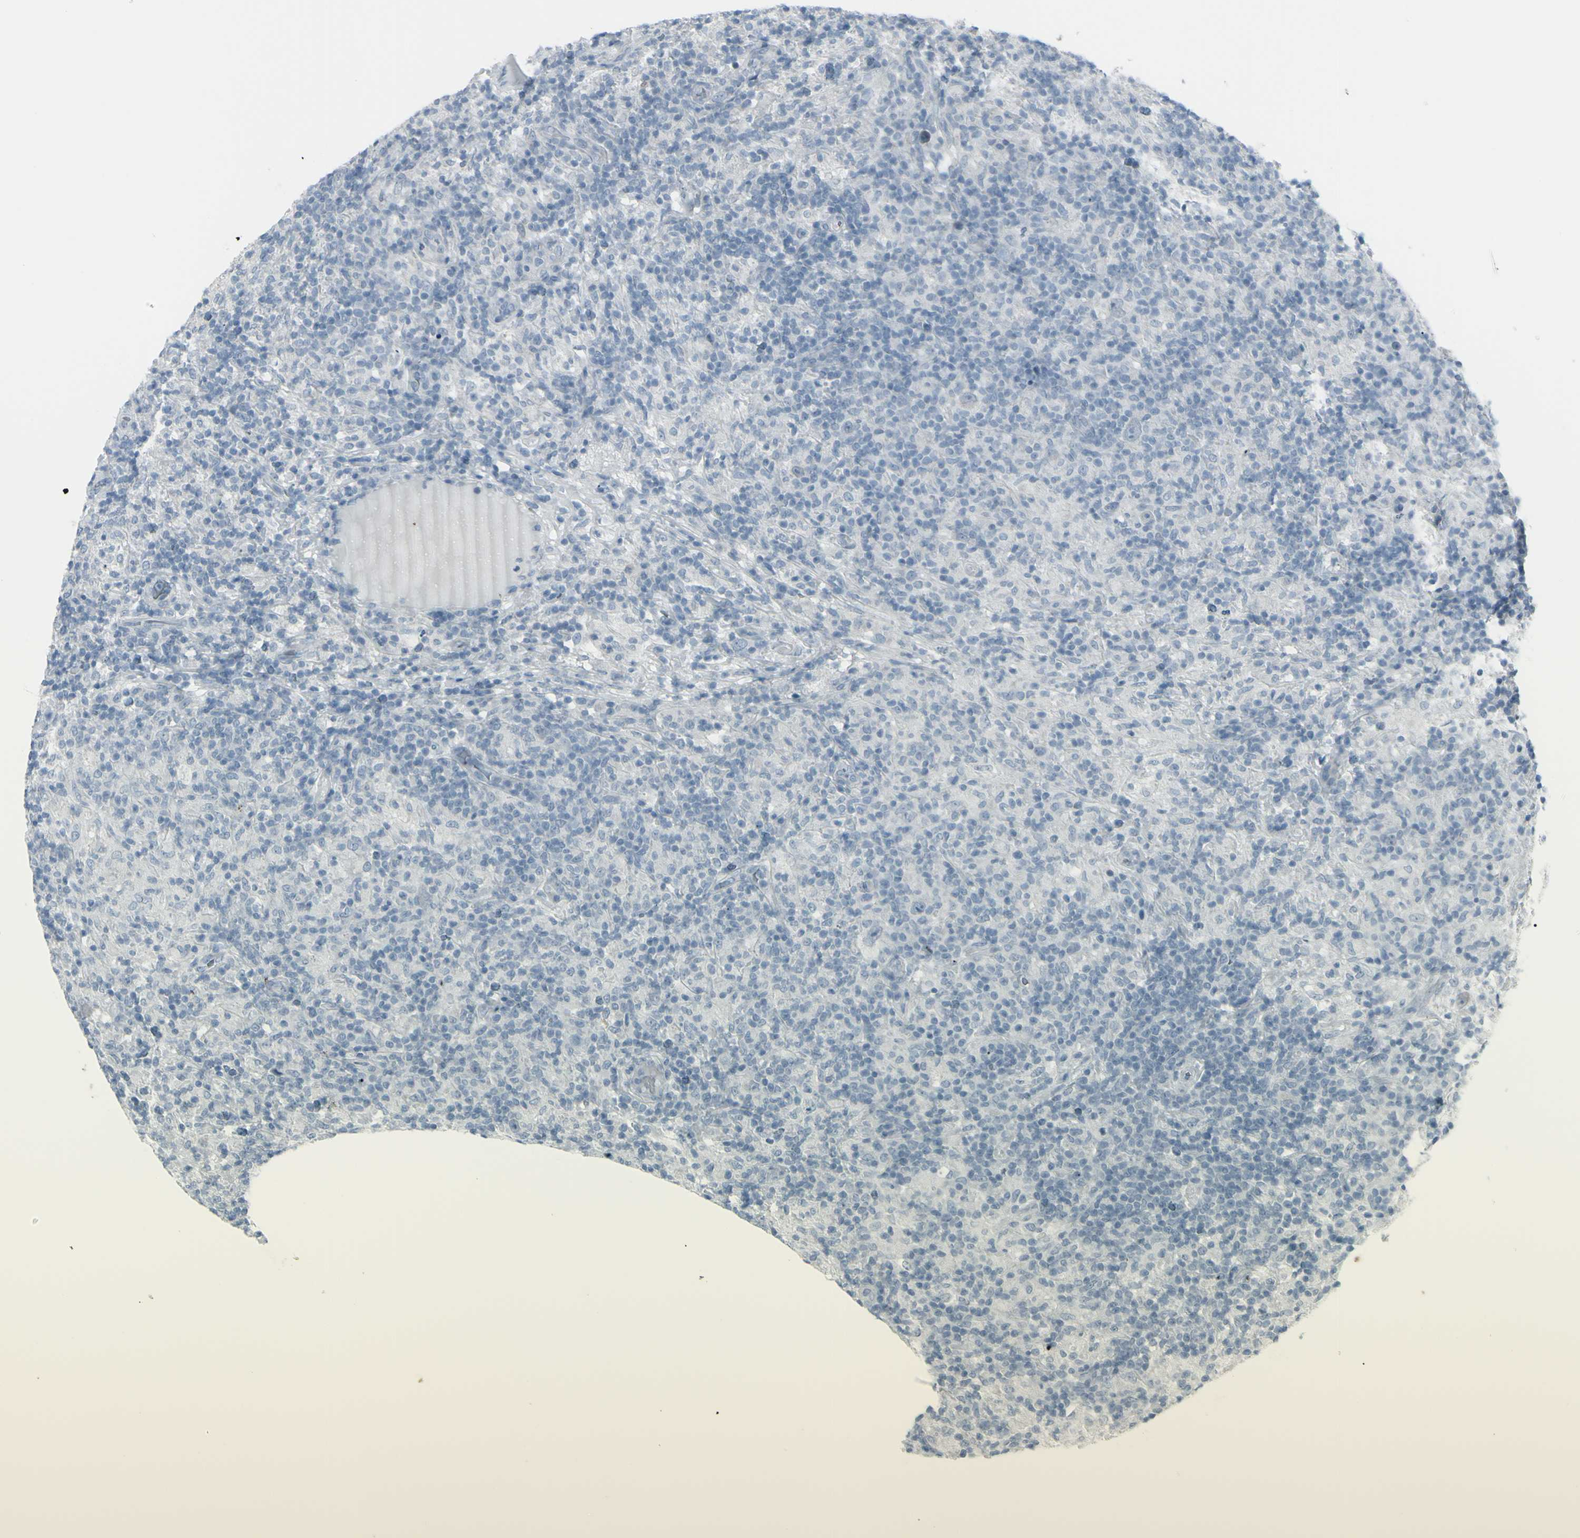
{"staining": {"intensity": "negative", "quantity": "none", "location": "none"}, "tissue": "lymphoma", "cell_type": "Tumor cells", "image_type": "cancer", "snomed": [{"axis": "morphology", "description": "Hodgkin's disease, NOS"}, {"axis": "topography", "description": "Lymph node"}], "caption": "The photomicrograph demonstrates no significant expression in tumor cells of Hodgkin's disease.", "gene": "RAB3A", "patient": {"sex": "male", "age": 70}}